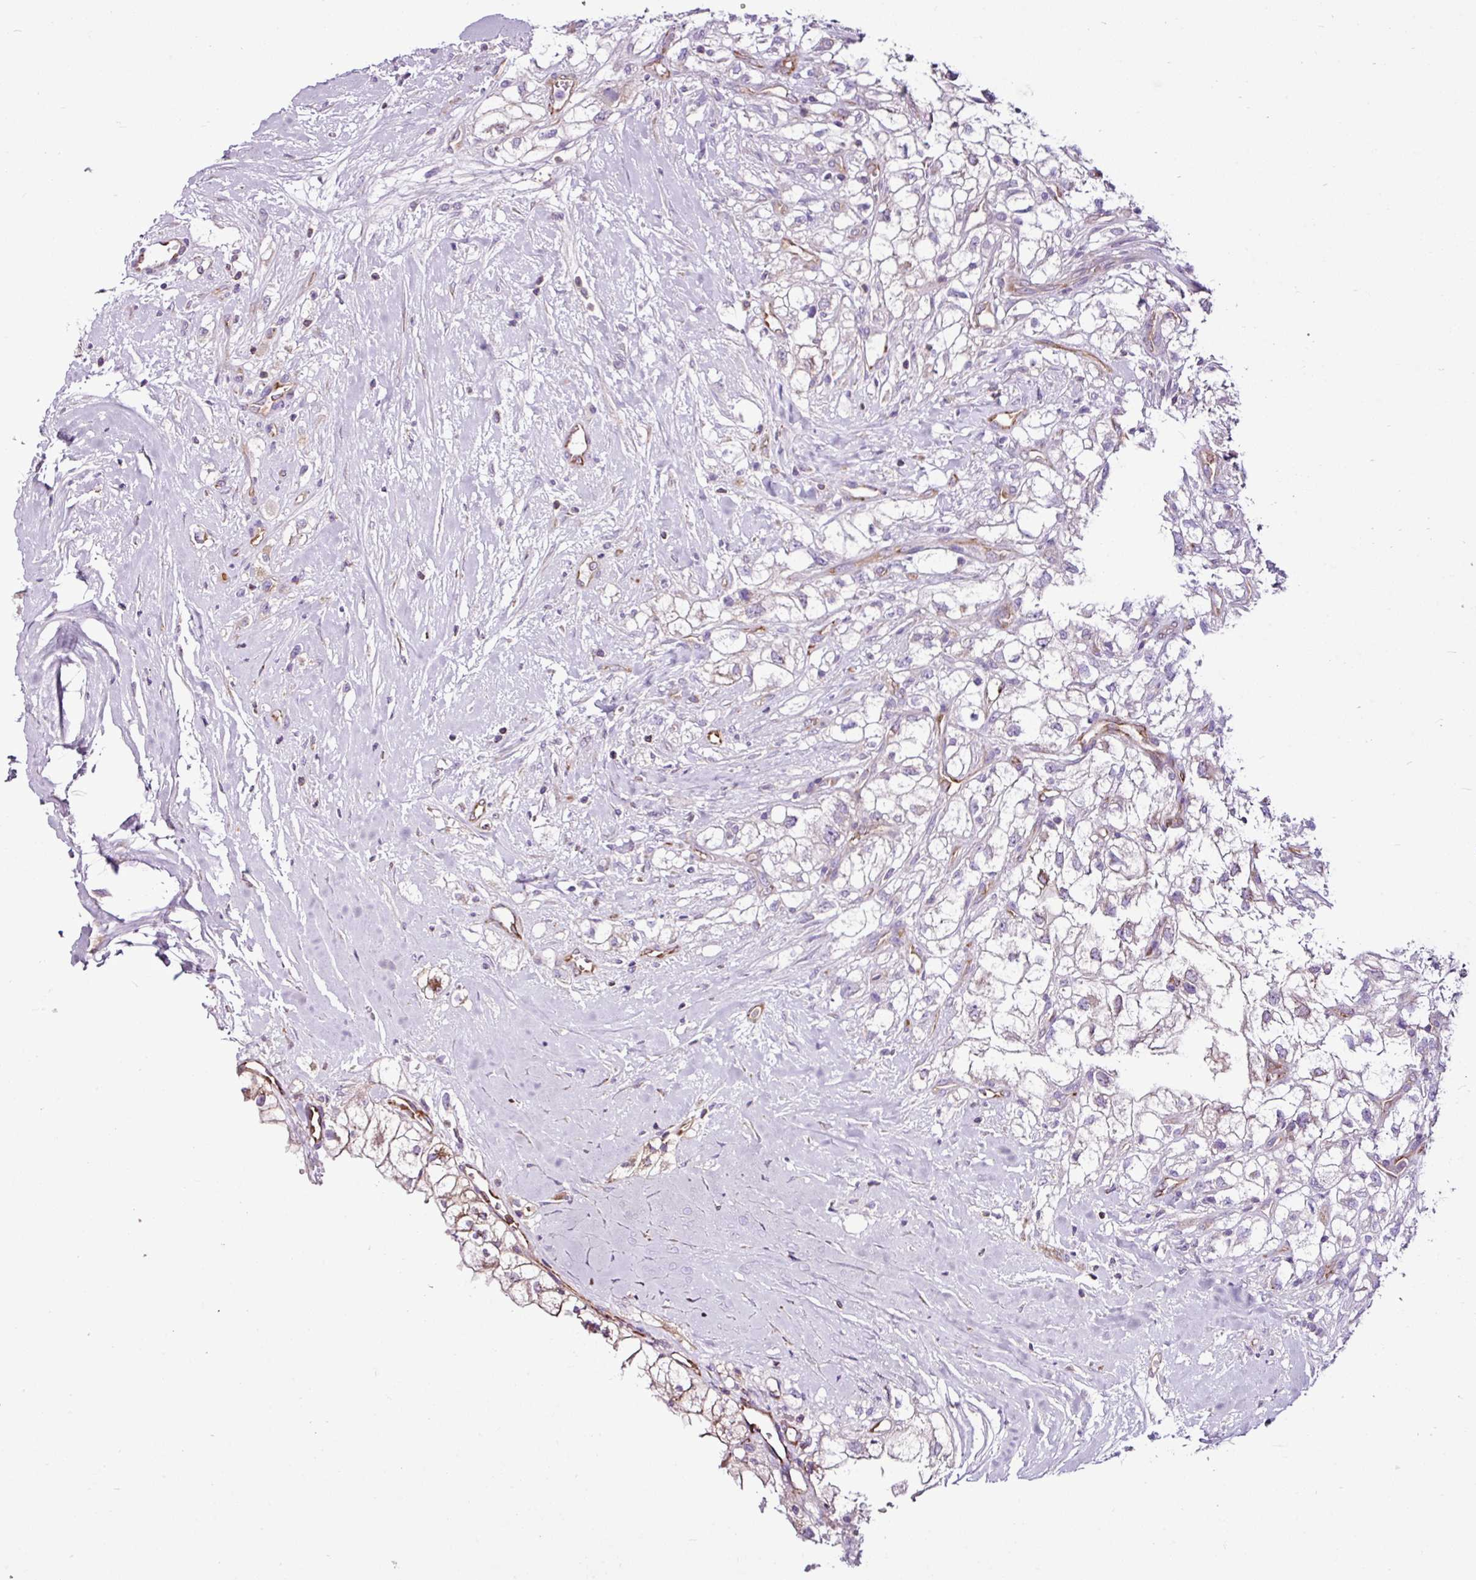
{"staining": {"intensity": "negative", "quantity": "none", "location": "none"}, "tissue": "renal cancer", "cell_type": "Tumor cells", "image_type": "cancer", "snomed": [{"axis": "morphology", "description": "Adenocarcinoma, NOS"}, {"axis": "topography", "description": "Kidney"}], "caption": "Photomicrograph shows no significant protein positivity in tumor cells of adenocarcinoma (renal). (DAB (3,3'-diaminobenzidine) immunohistochemistry visualized using brightfield microscopy, high magnification).", "gene": "EME2", "patient": {"sex": "male", "age": 59}}